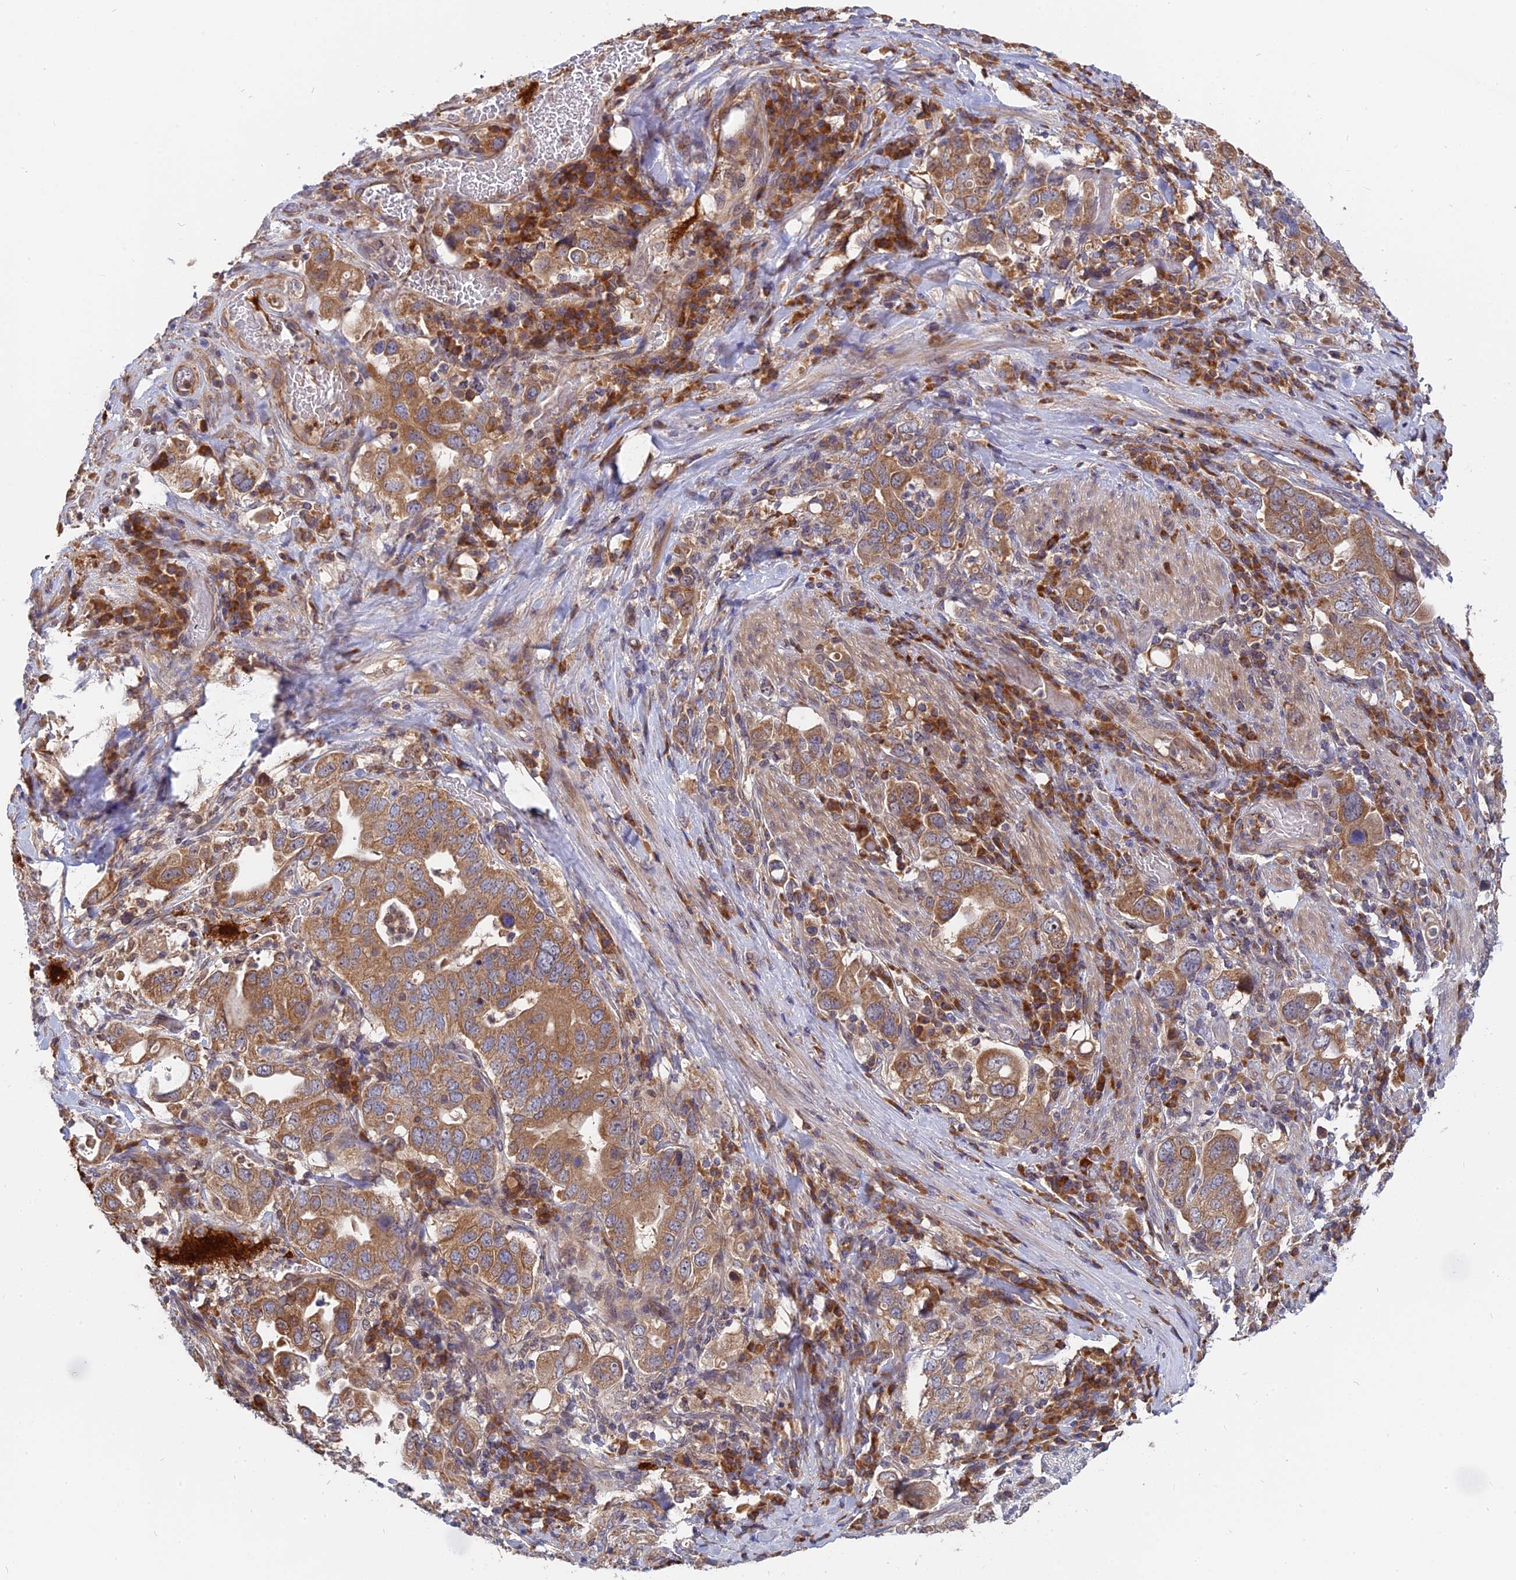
{"staining": {"intensity": "moderate", "quantity": ">75%", "location": "cytoplasmic/membranous"}, "tissue": "stomach cancer", "cell_type": "Tumor cells", "image_type": "cancer", "snomed": [{"axis": "morphology", "description": "Adenocarcinoma, NOS"}, {"axis": "topography", "description": "Stomach, upper"}], "caption": "An IHC photomicrograph of tumor tissue is shown. Protein staining in brown shows moderate cytoplasmic/membranous positivity in stomach cancer within tumor cells. (Stains: DAB in brown, nuclei in blue, Microscopy: brightfield microscopy at high magnification).", "gene": "IL21R", "patient": {"sex": "male", "age": 62}}